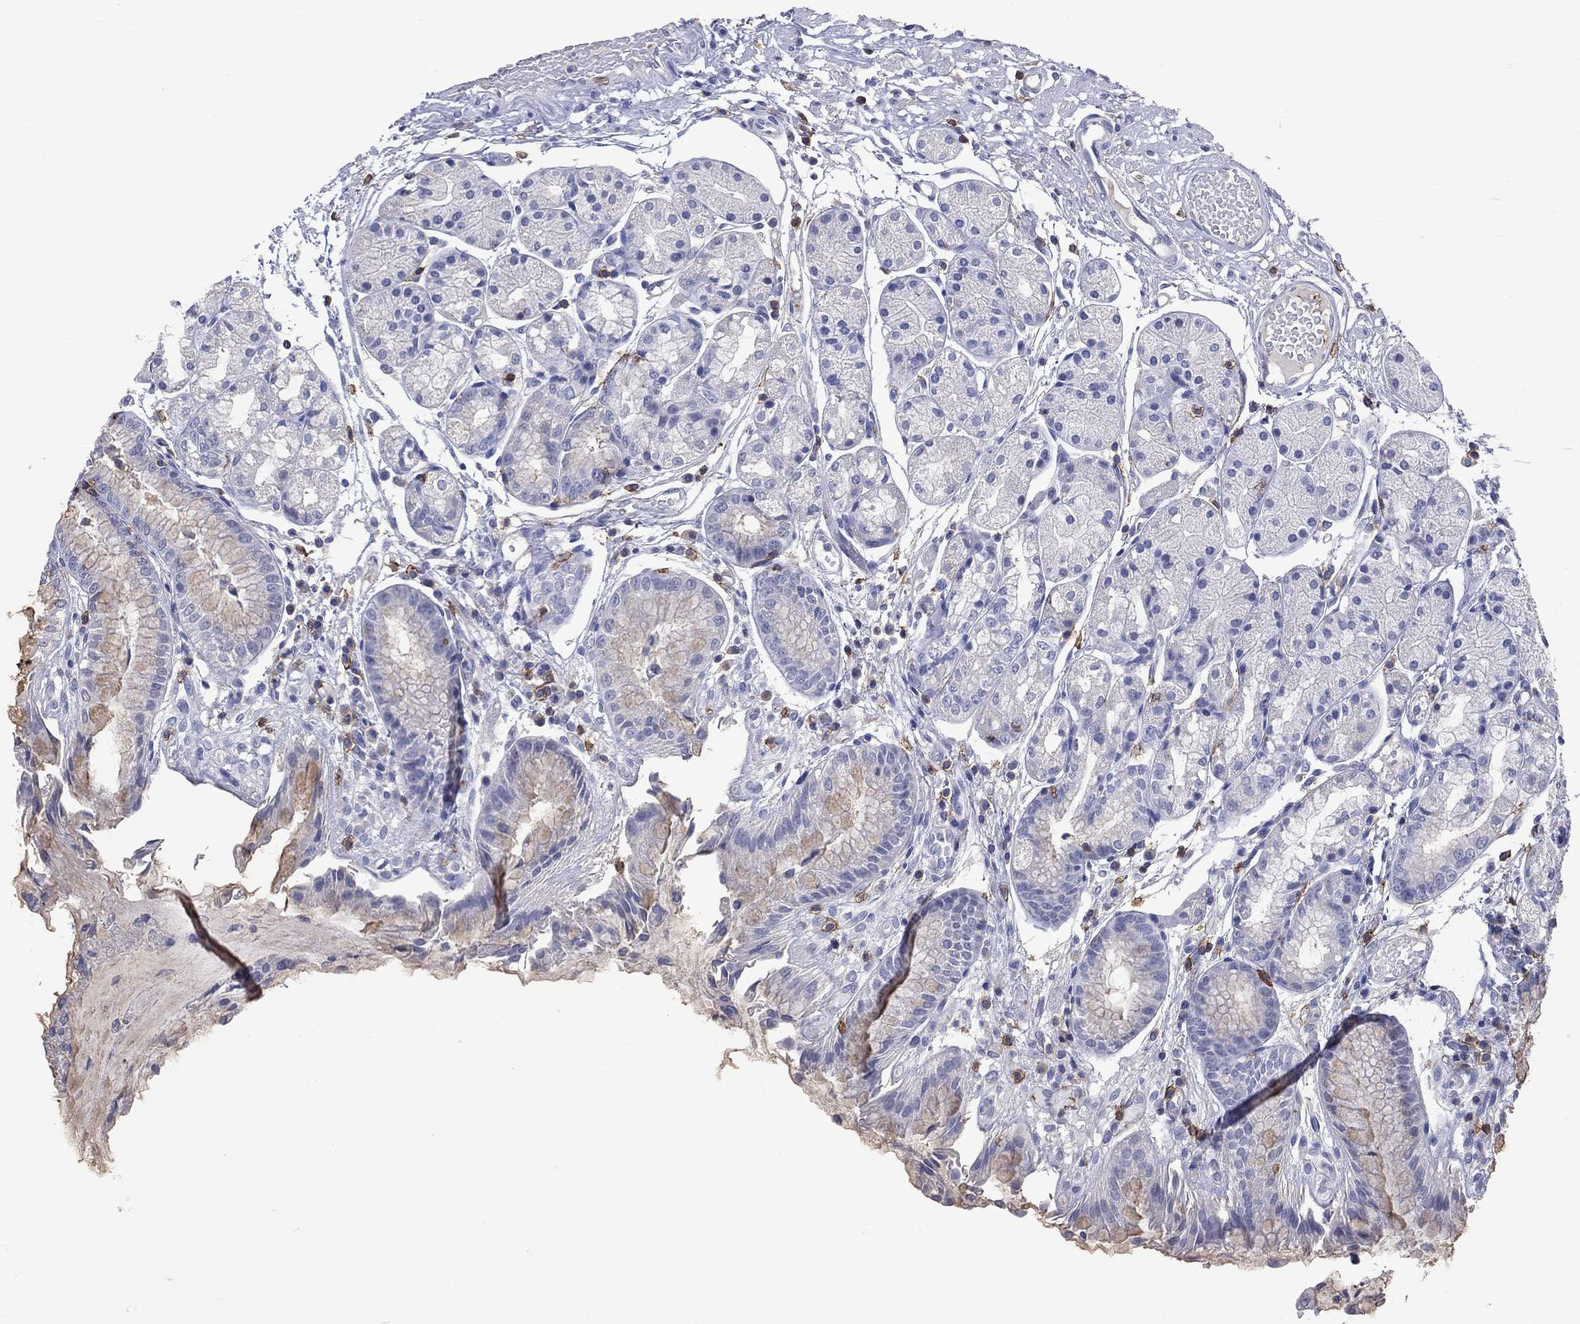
{"staining": {"intensity": "negative", "quantity": "none", "location": "none"}, "tissue": "stomach", "cell_type": "Glandular cells", "image_type": "normal", "snomed": [{"axis": "morphology", "description": "Normal tissue, NOS"}, {"axis": "topography", "description": "Stomach, upper"}], "caption": "Immunohistochemistry micrograph of benign stomach: stomach stained with DAB (3,3'-diaminobenzidine) reveals no significant protein staining in glandular cells. (DAB immunohistochemistry with hematoxylin counter stain).", "gene": "LAT", "patient": {"sex": "male", "age": 72}}